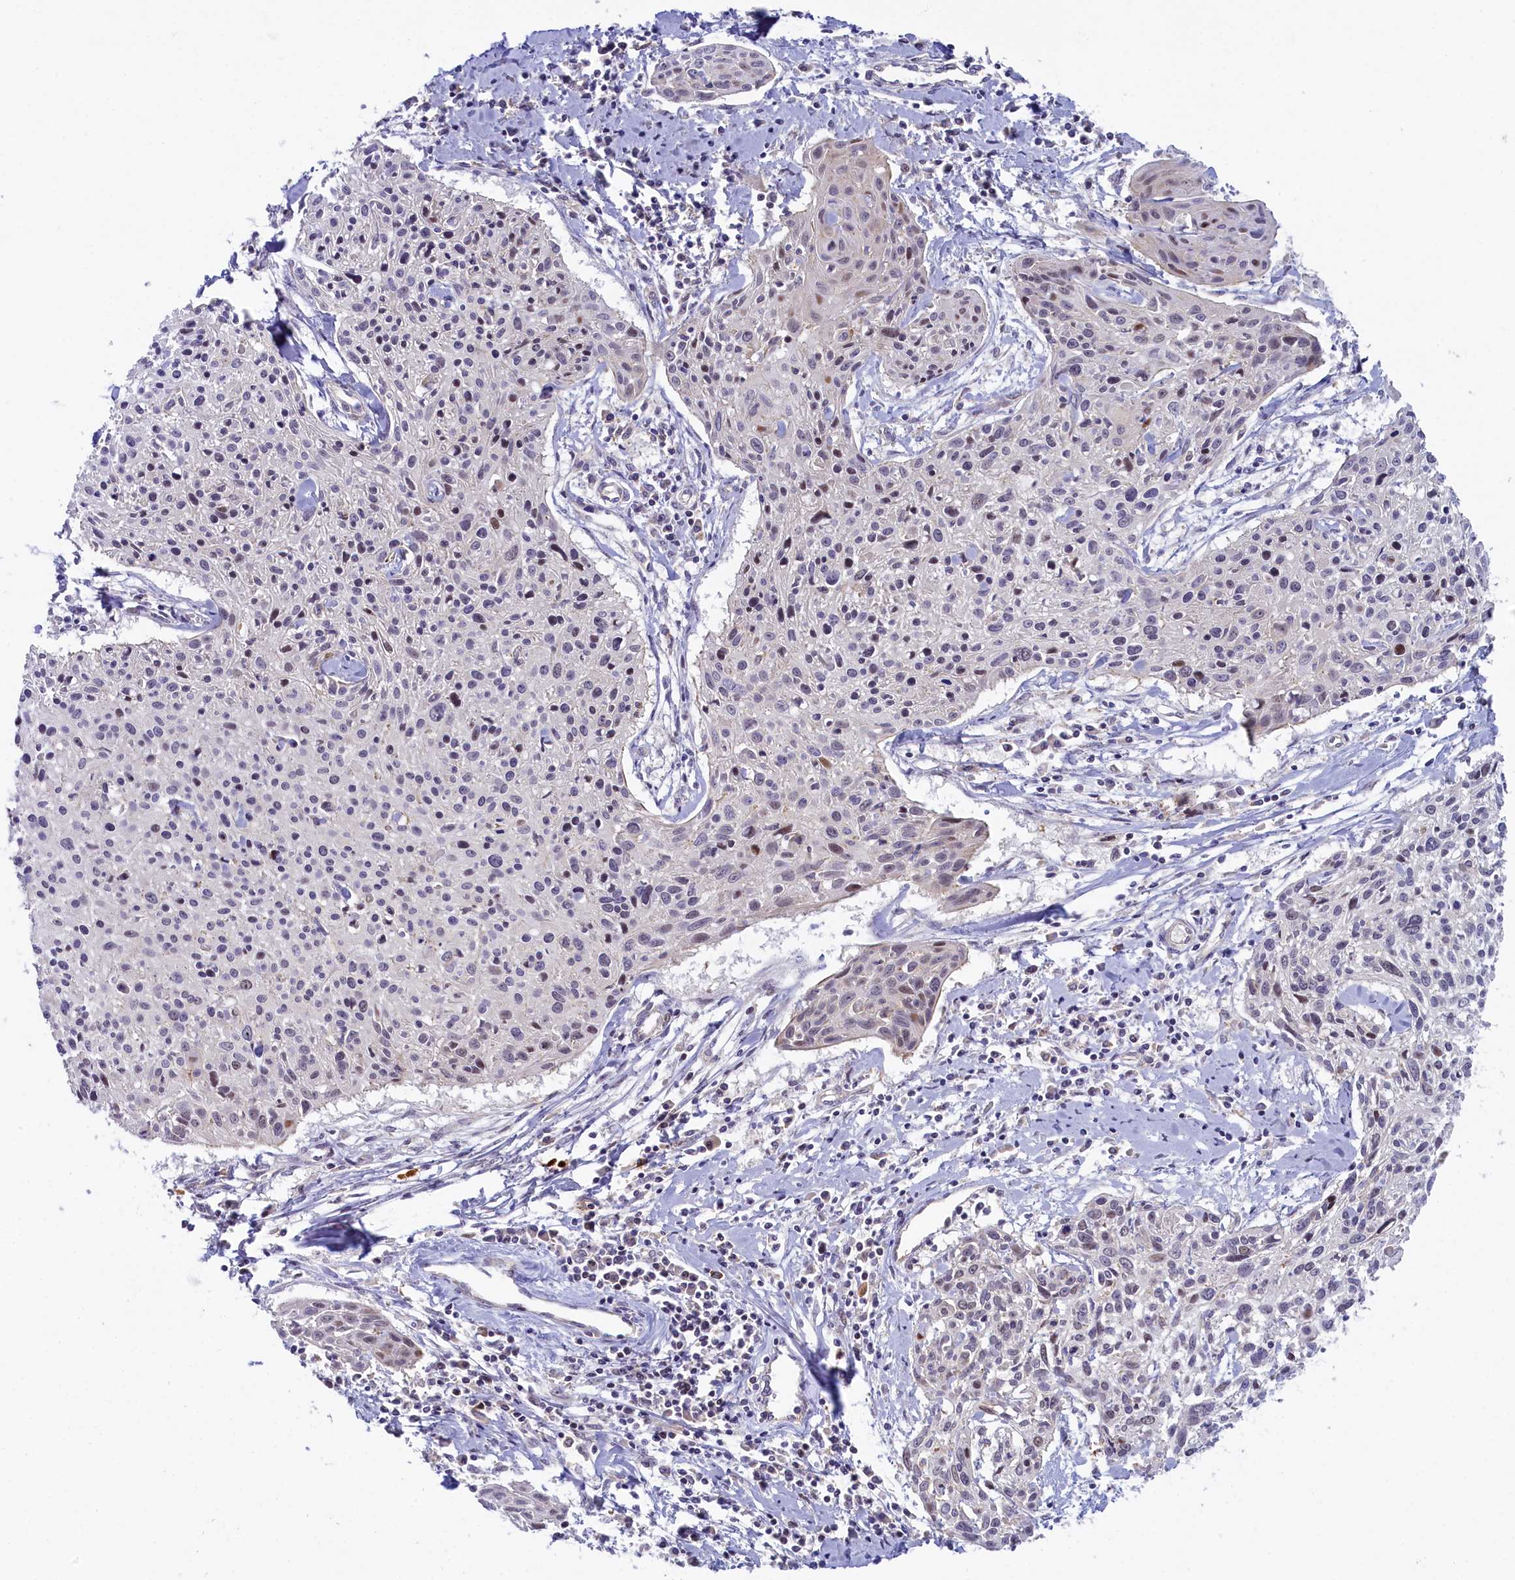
{"staining": {"intensity": "negative", "quantity": "none", "location": "none"}, "tissue": "cervical cancer", "cell_type": "Tumor cells", "image_type": "cancer", "snomed": [{"axis": "morphology", "description": "Squamous cell carcinoma, NOS"}, {"axis": "topography", "description": "Cervix"}], "caption": "This is a photomicrograph of IHC staining of squamous cell carcinoma (cervical), which shows no staining in tumor cells. (Brightfield microscopy of DAB immunohistochemistry at high magnification).", "gene": "CCL23", "patient": {"sex": "female", "age": 51}}